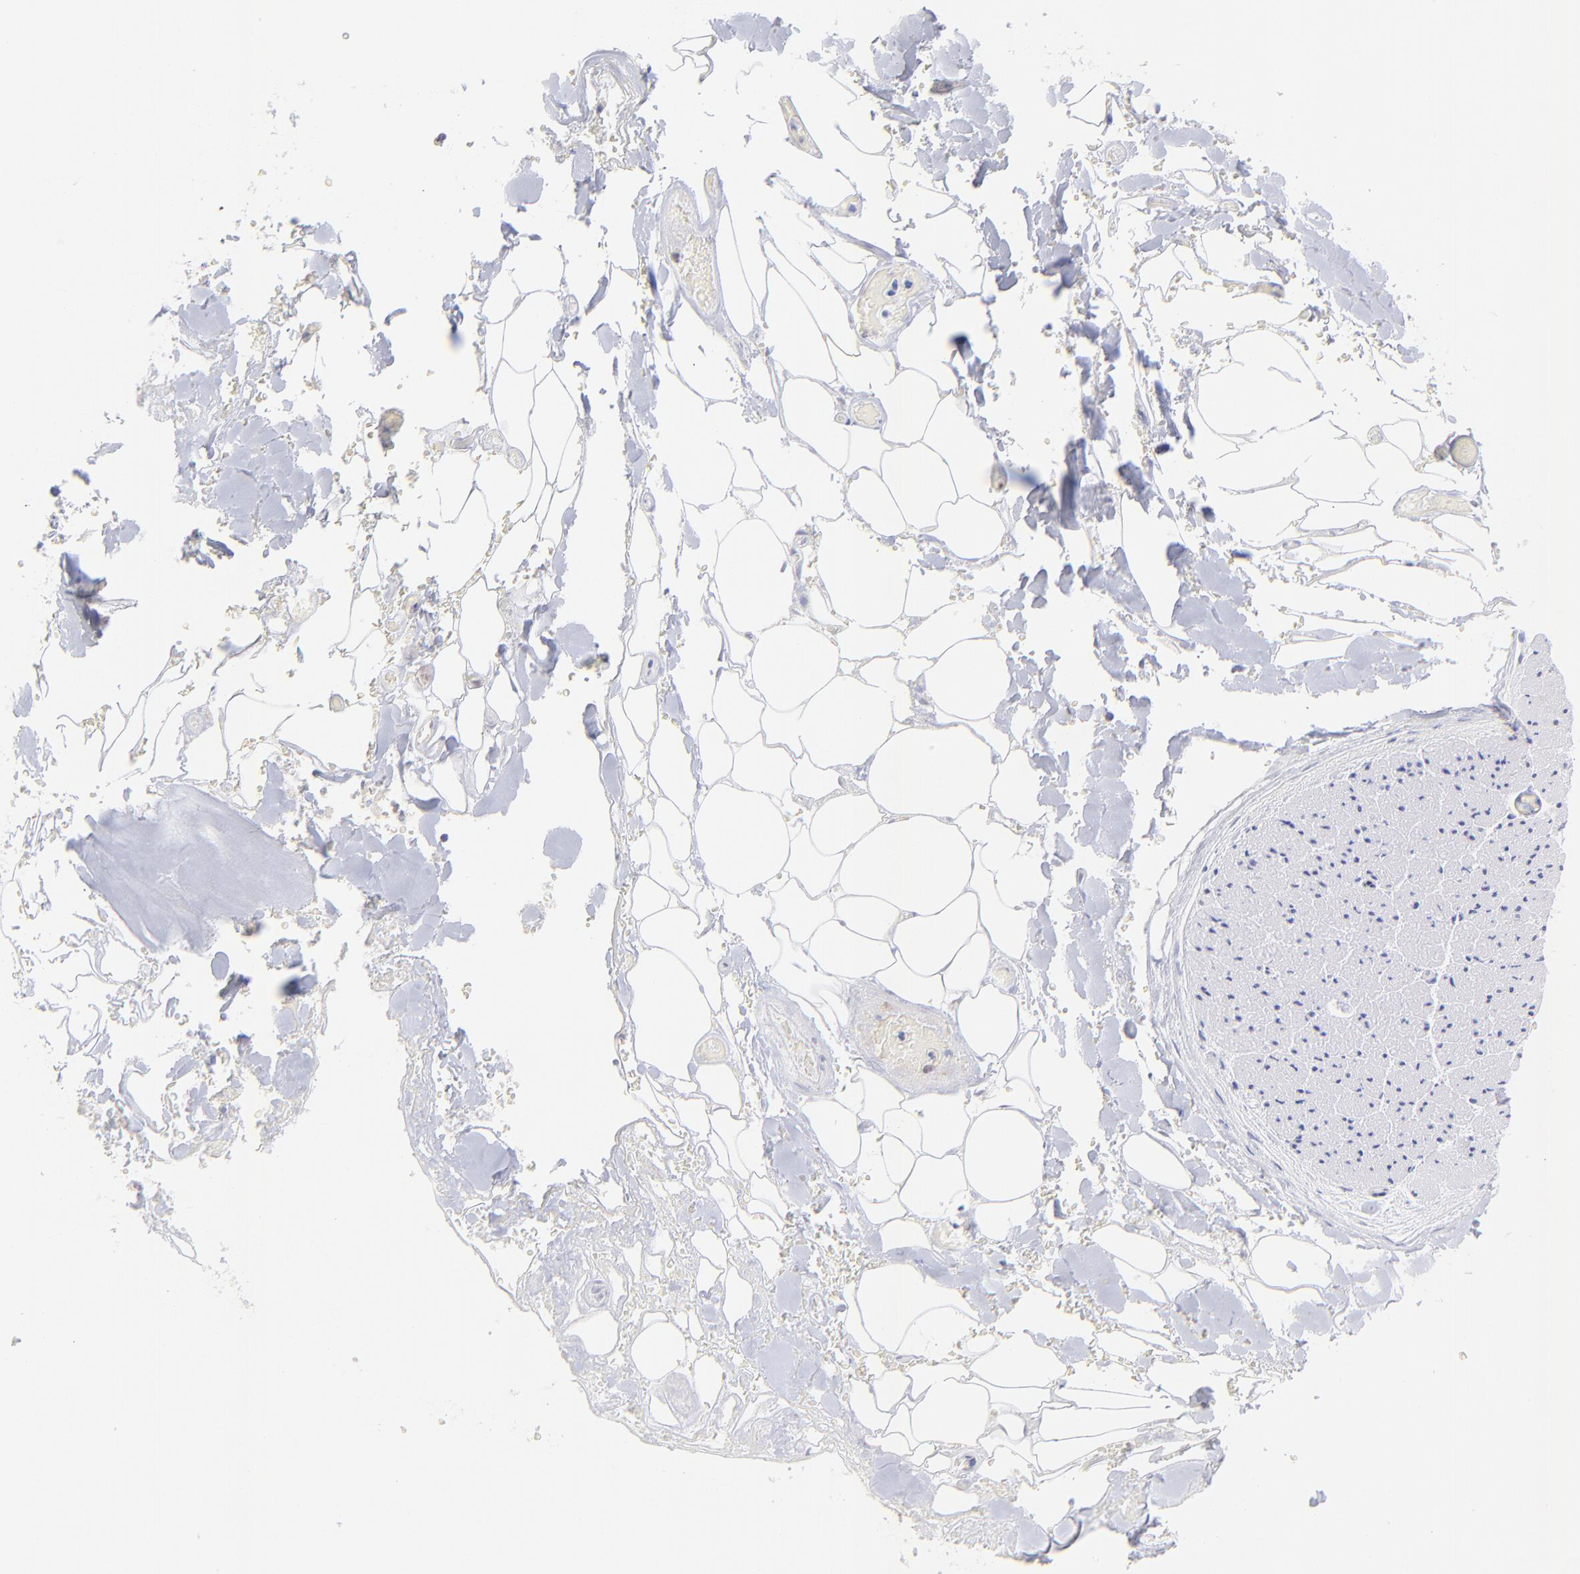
{"staining": {"intensity": "negative", "quantity": "none", "location": "none"}, "tissue": "adipose tissue", "cell_type": "Adipocytes", "image_type": "normal", "snomed": [{"axis": "morphology", "description": "Normal tissue, NOS"}, {"axis": "morphology", "description": "Cholangiocarcinoma"}, {"axis": "topography", "description": "Liver"}, {"axis": "topography", "description": "Peripheral nerve tissue"}], "caption": "A high-resolution image shows IHC staining of unremarkable adipose tissue, which displays no significant expression in adipocytes. The staining was performed using DAB to visualize the protein expression in brown, while the nuclei were stained in blue with hematoxylin (Magnification: 20x).", "gene": "KLF4", "patient": {"sex": "male", "age": 50}}